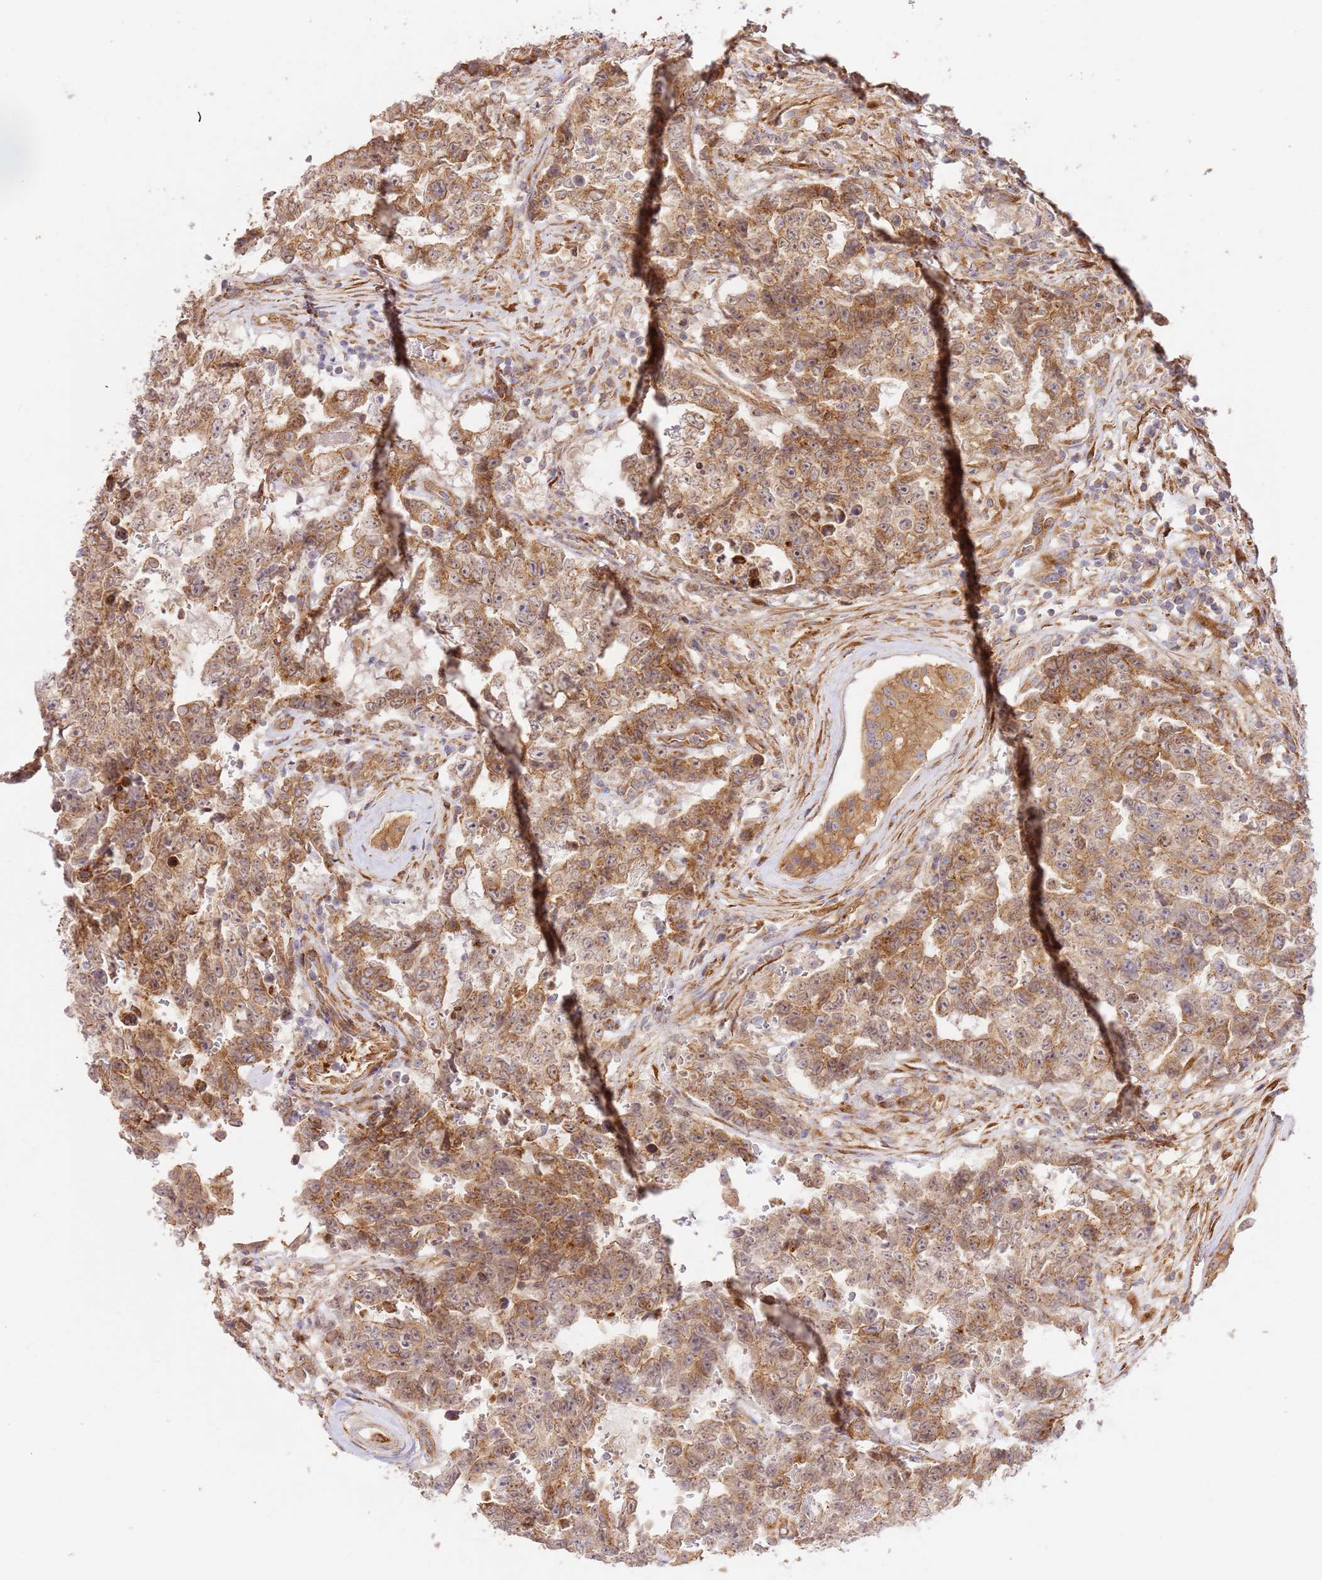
{"staining": {"intensity": "moderate", "quantity": ">75%", "location": "cytoplasmic/membranous"}, "tissue": "testis cancer", "cell_type": "Tumor cells", "image_type": "cancer", "snomed": [{"axis": "morphology", "description": "Normal tissue, NOS"}, {"axis": "morphology", "description": "Carcinoma, Embryonal, NOS"}, {"axis": "topography", "description": "Testis"}, {"axis": "topography", "description": "Epididymis"}], "caption": "Moderate cytoplasmic/membranous protein positivity is present in about >75% of tumor cells in testis embryonal carcinoma.", "gene": "ZBTB39", "patient": {"sex": "male", "age": 25}}